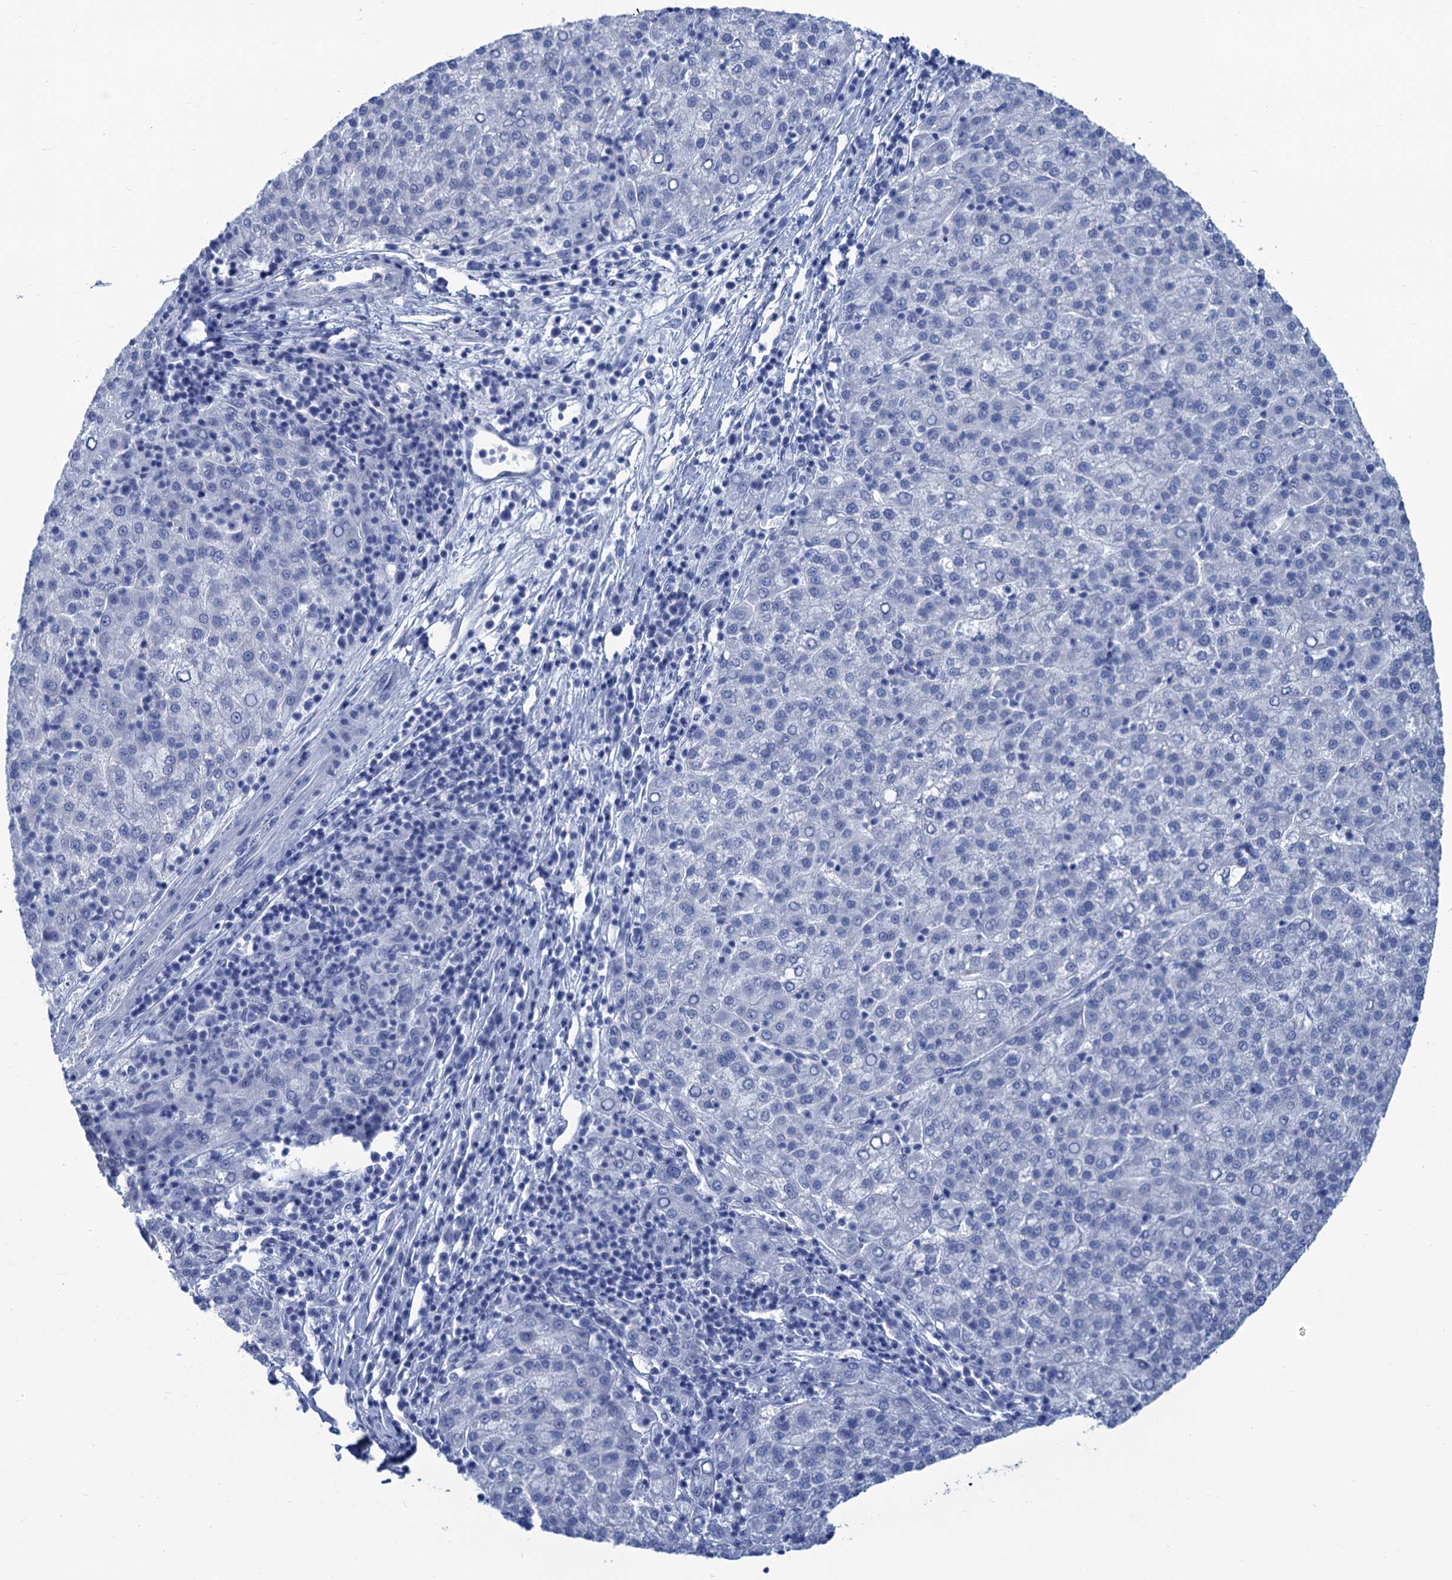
{"staining": {"intensity": "negative", "quantity": "none", "location": "none"}, "tissue": "liver cancer", "cell_type": "Tumor cells", "image_type": "cancer", "snomed": [{"axis": "morphology", "description": "Carcinoma, Hepatocellular, NOS"}, {"axis": "topography", "description": "Liver"}], "caption": "DAB immunohistochemical staining of human liver cancer (hepatocellular carcinoma) demonstrates no significant positivity in tumor cells. (Brightfield microscopy of DAB immunohistochemistry at high magnification).", "gene": "CABYR", "patient": {"sex": "female", "age": 58}}